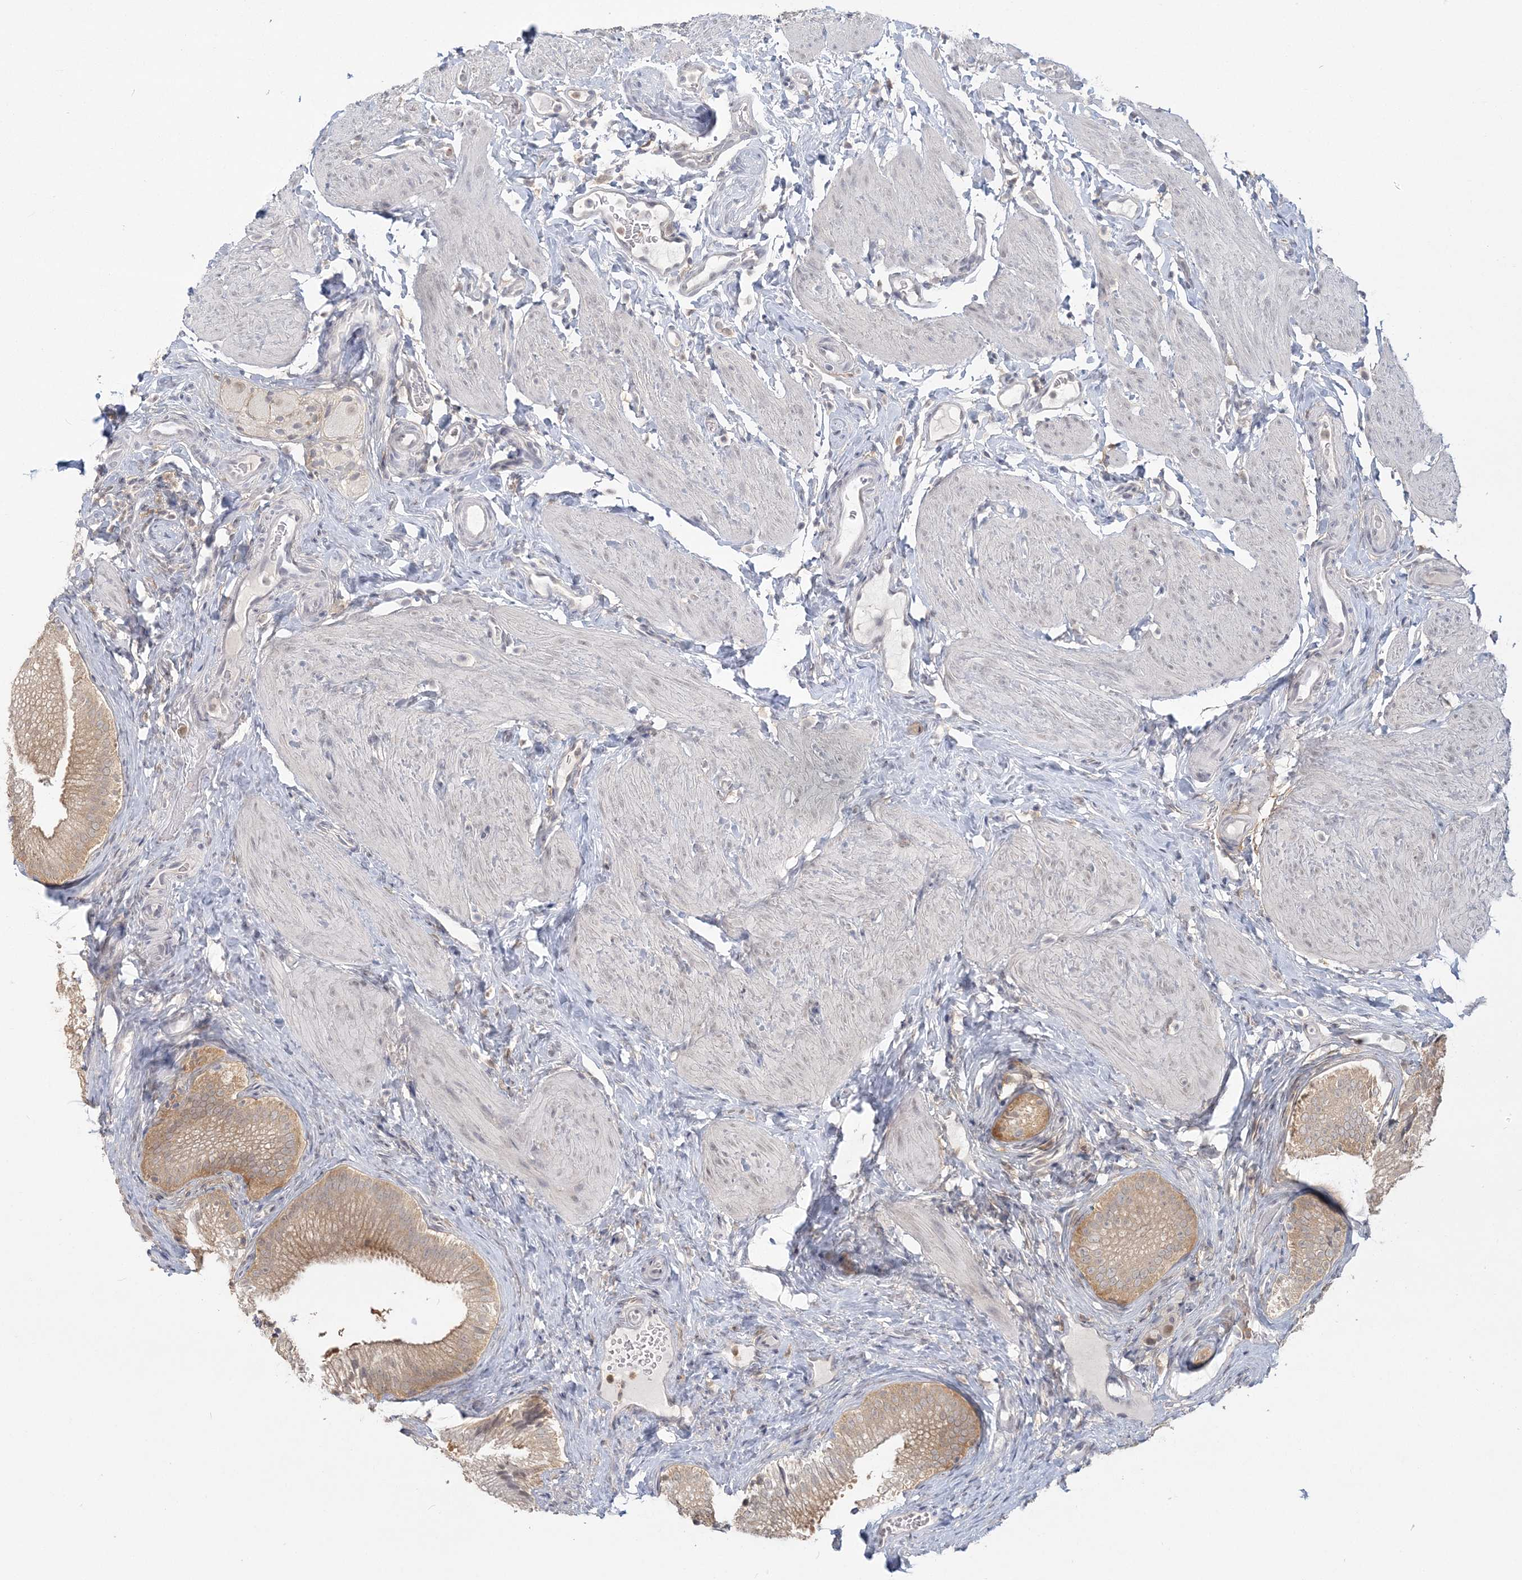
{"staining": {"intensity": "moderate", "quantity": ">75%", "location": "cytoplasmic/membranous"}, "tissue": "gallbladder", "cell_type": "Glandular cells", "image_type": "normal", "snomed": [{"axis": "morphology", "description": "Normal tissue, NOS"}, {"axis": "topography", "description": "Gallbladder"}], "caption": "Immunohistochemical staining of benign gallbladder shows >75% levels of moderate cytoplasmic/membranous protein expression in approximately >75% of glandular cells. Using DAB (brown) and hematoxylin (blue) stains, captured at high magnification using brightfield microscopy.", "gene": "ANKS1A", "patient": {"sex": "female", "age": 30}}